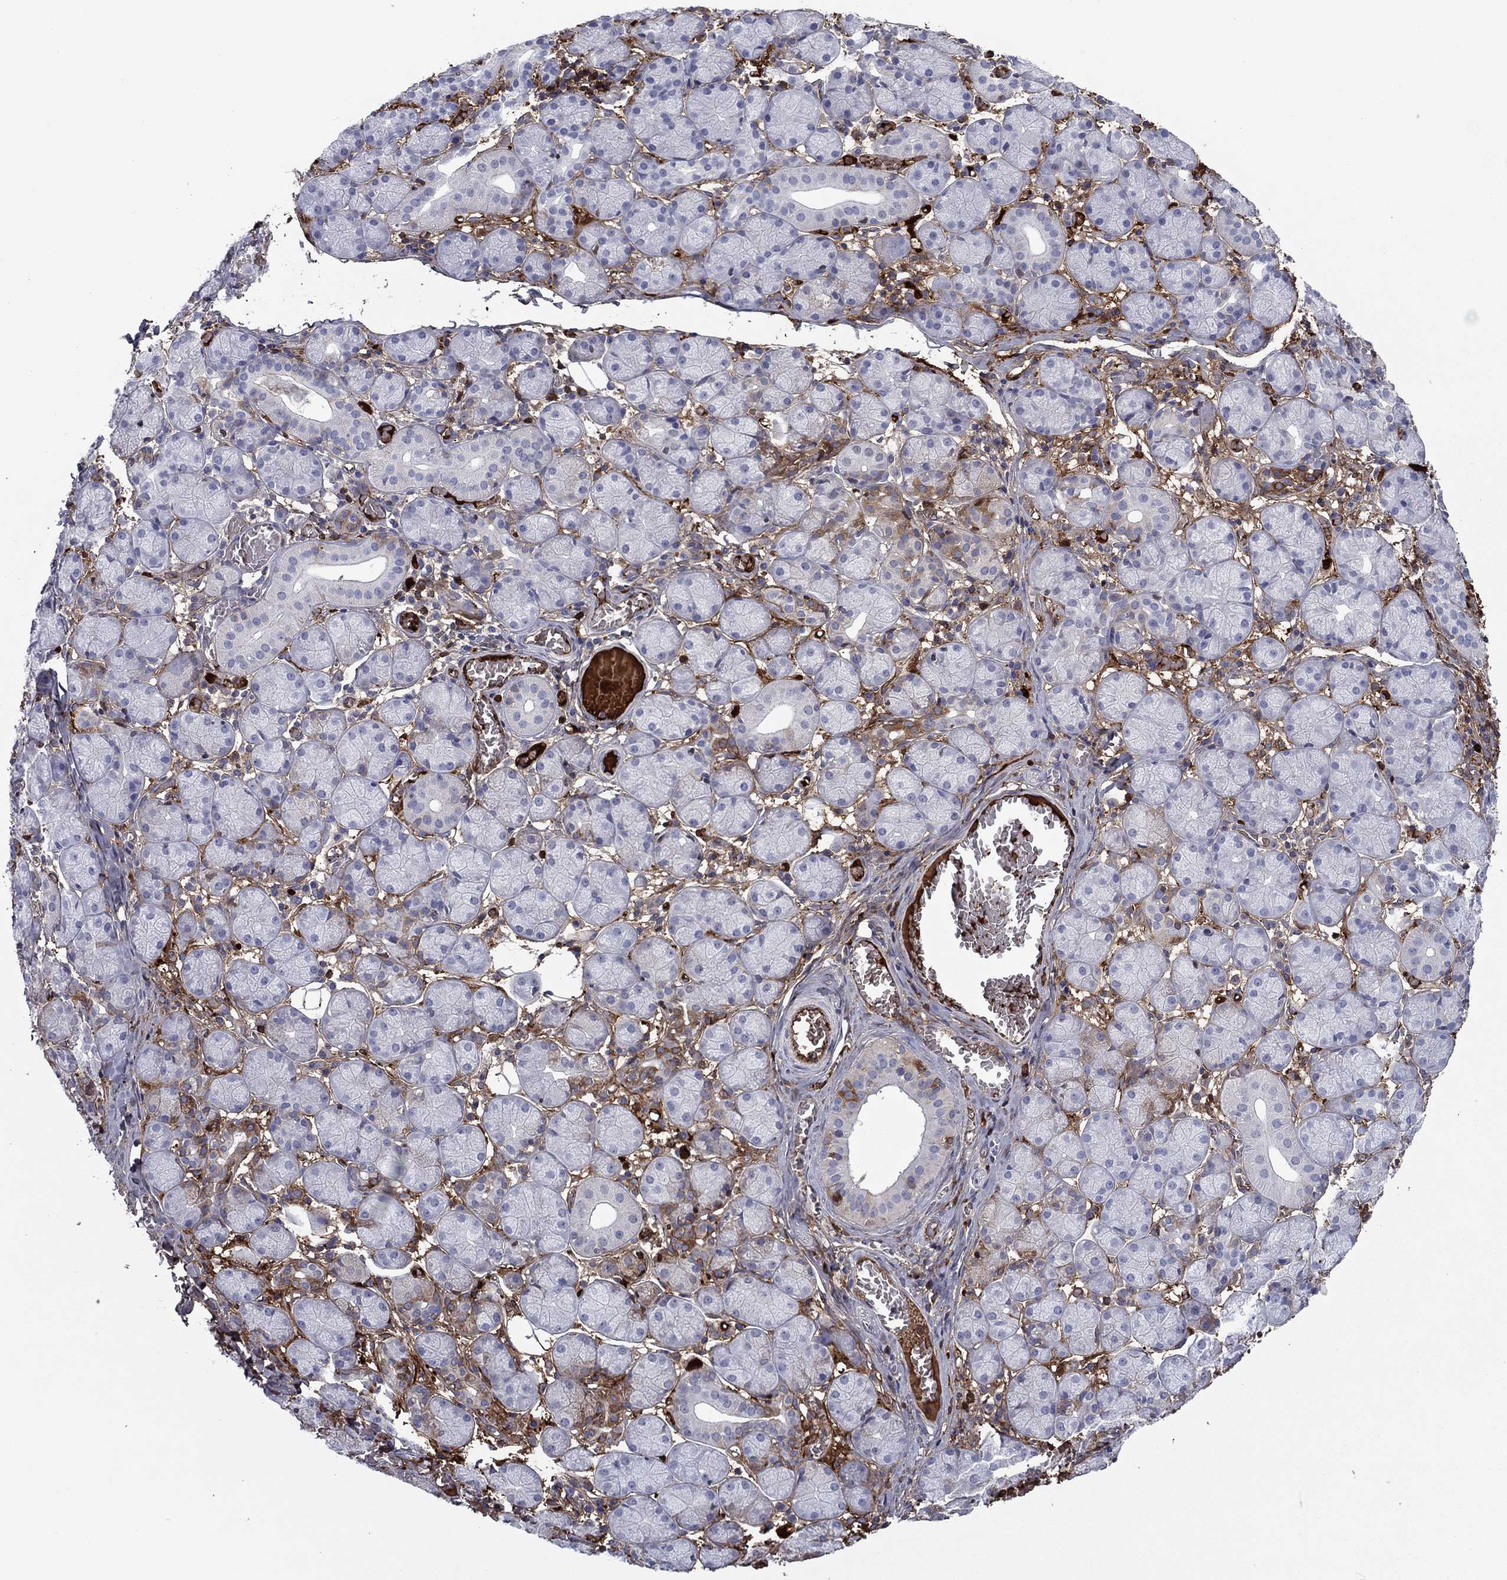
{"staining": {"intensity": "moderate", "quantity": "<25%", "location": "cytoplasmic/membranous"}, "tissue": "salivary gland", "cell_type": "Glandular cells", "image_type": "normal", "snomed": [{"axis": "morphology", "description": "Normal tissue, NOS"}, {"axis": "topography", "description": "Salivary gland"}, {"axis": "topography", "description": "Peripheral nerve tissue"}], "caption": "Immunohistochemical staining of benign human salivary gland displays low levels of moderate cytoplasmic/membranous expression in about <25% of glandular cells.", "gene": "HPX", "patient": {"sex": "female", "age": 24}}